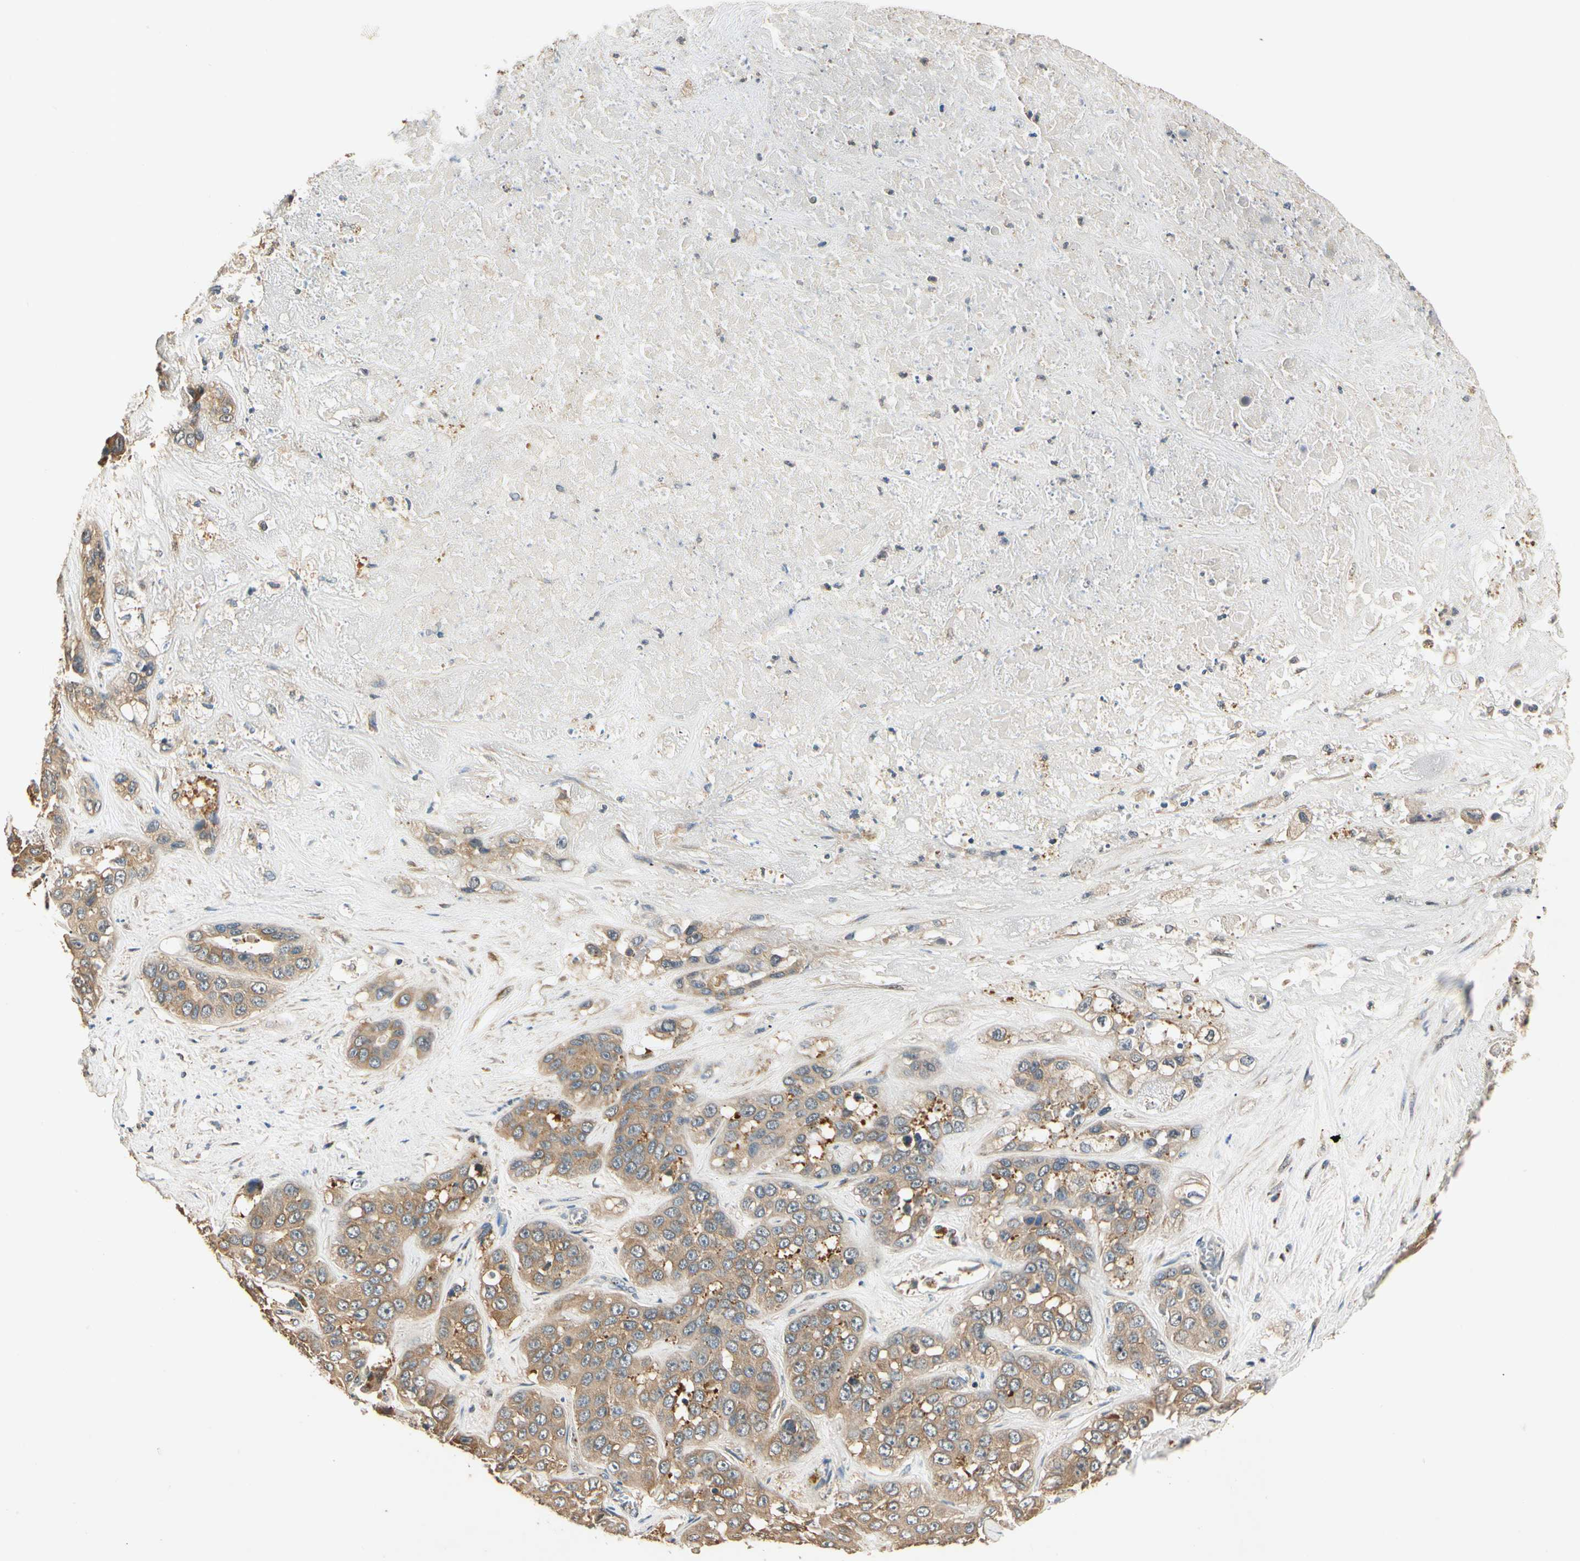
{"staining": {"intensity": "moderate", "quantity": ">75%", "location": "cytoplasmic/membranous"}, "tissue": "liver cancer", "cell_type": "Tumor cells", "image_type": "cancer", "snomed": [{"axis": "morphology", "description": "Cholangiocarcinoma"}, {"axis": "topography", "description": "Liver"}], "caption": "A medium amount of moderate cytoplasmic/membranous staining is appreciated in approximately >75% of tumor cells in liver cancer tissue.", "gene": "AKAP9", "patient": {"sex": "female", "age": 52}}